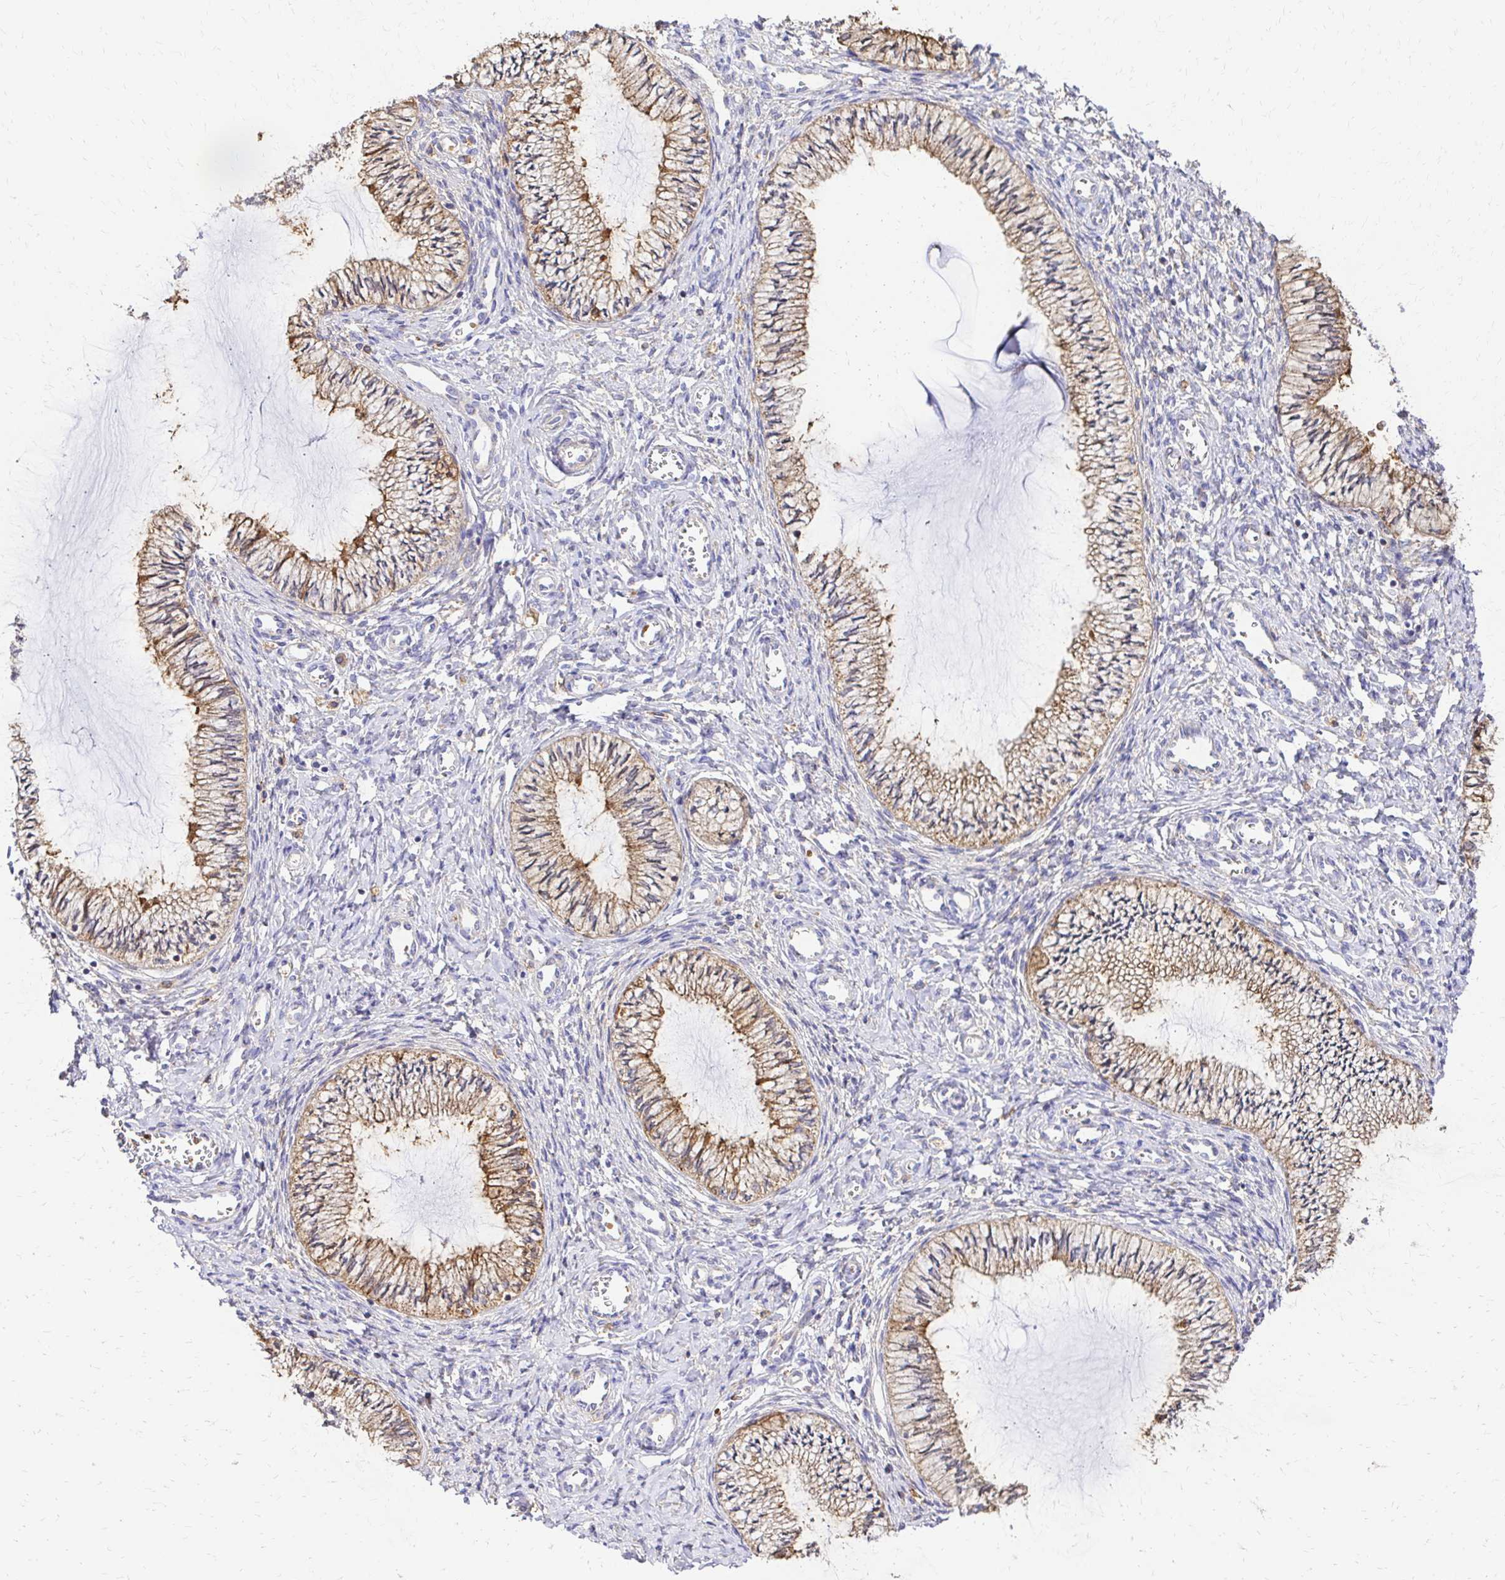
{"staining": {"intensity": "moderate", "quantity": ">75%", "location": "cytoplasmic/membranous"}, "tissue": "cervix", "cell_type": "Glandular cells", "image_type": "normal", "snomed": [{"axis": "morphology", "description": "Normal tissue, NOS"}, {"axis": "topography", "description": "Cervix"}], "caption": "Immunohistochemistry (IHC) of normal cervix shows medium levels of moderate cytoplasmic/membranous expression in about >75% of glandular cells. (brown staining indicates protein expression, while blue staining denotes nuclei).", "gene": "MRPL13", "patient": {"sex": "female", "age": 24}}